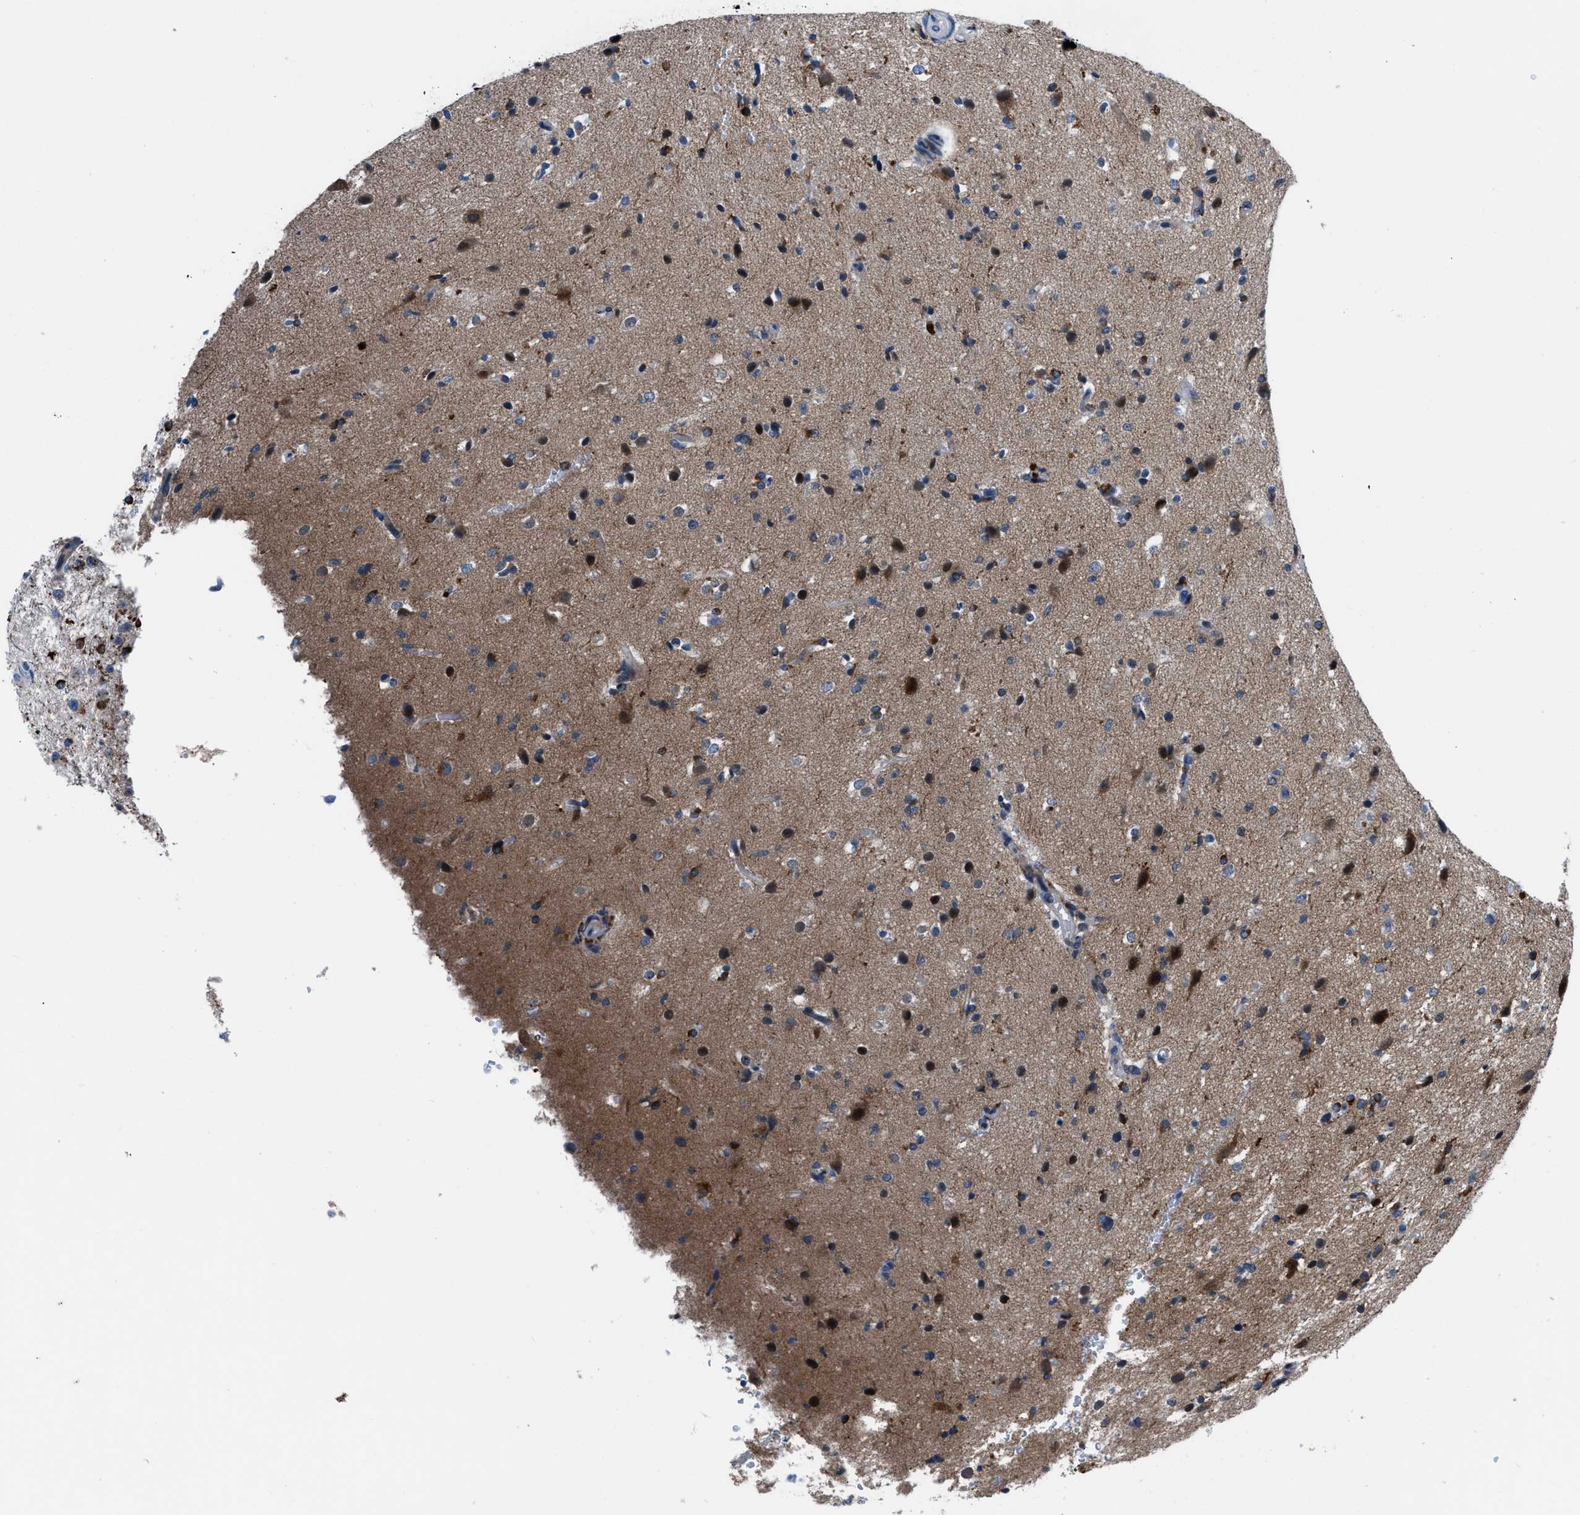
{"staining": {"intensity": "moderate", "quantity": "25%-75%", "location": "cytoplasmic/membranous,nuclear"}, "tissue": "glioma", "cell_type": "Tumor cells", "image_type": "cancer", "snomed": [{"axis": "morphology", "description": "Glioma, malignant, High grade"}, {"axis": "topography", "description": "Brain"}], "caption": "Protein staining reveals moderate cytoplasmic/membranous and nuclear staining in about 25%-75% of tumor cells in high-grade glioma (malignant).", "gene": "UAP1", "patient": {"sex": "male", "age": 33}}